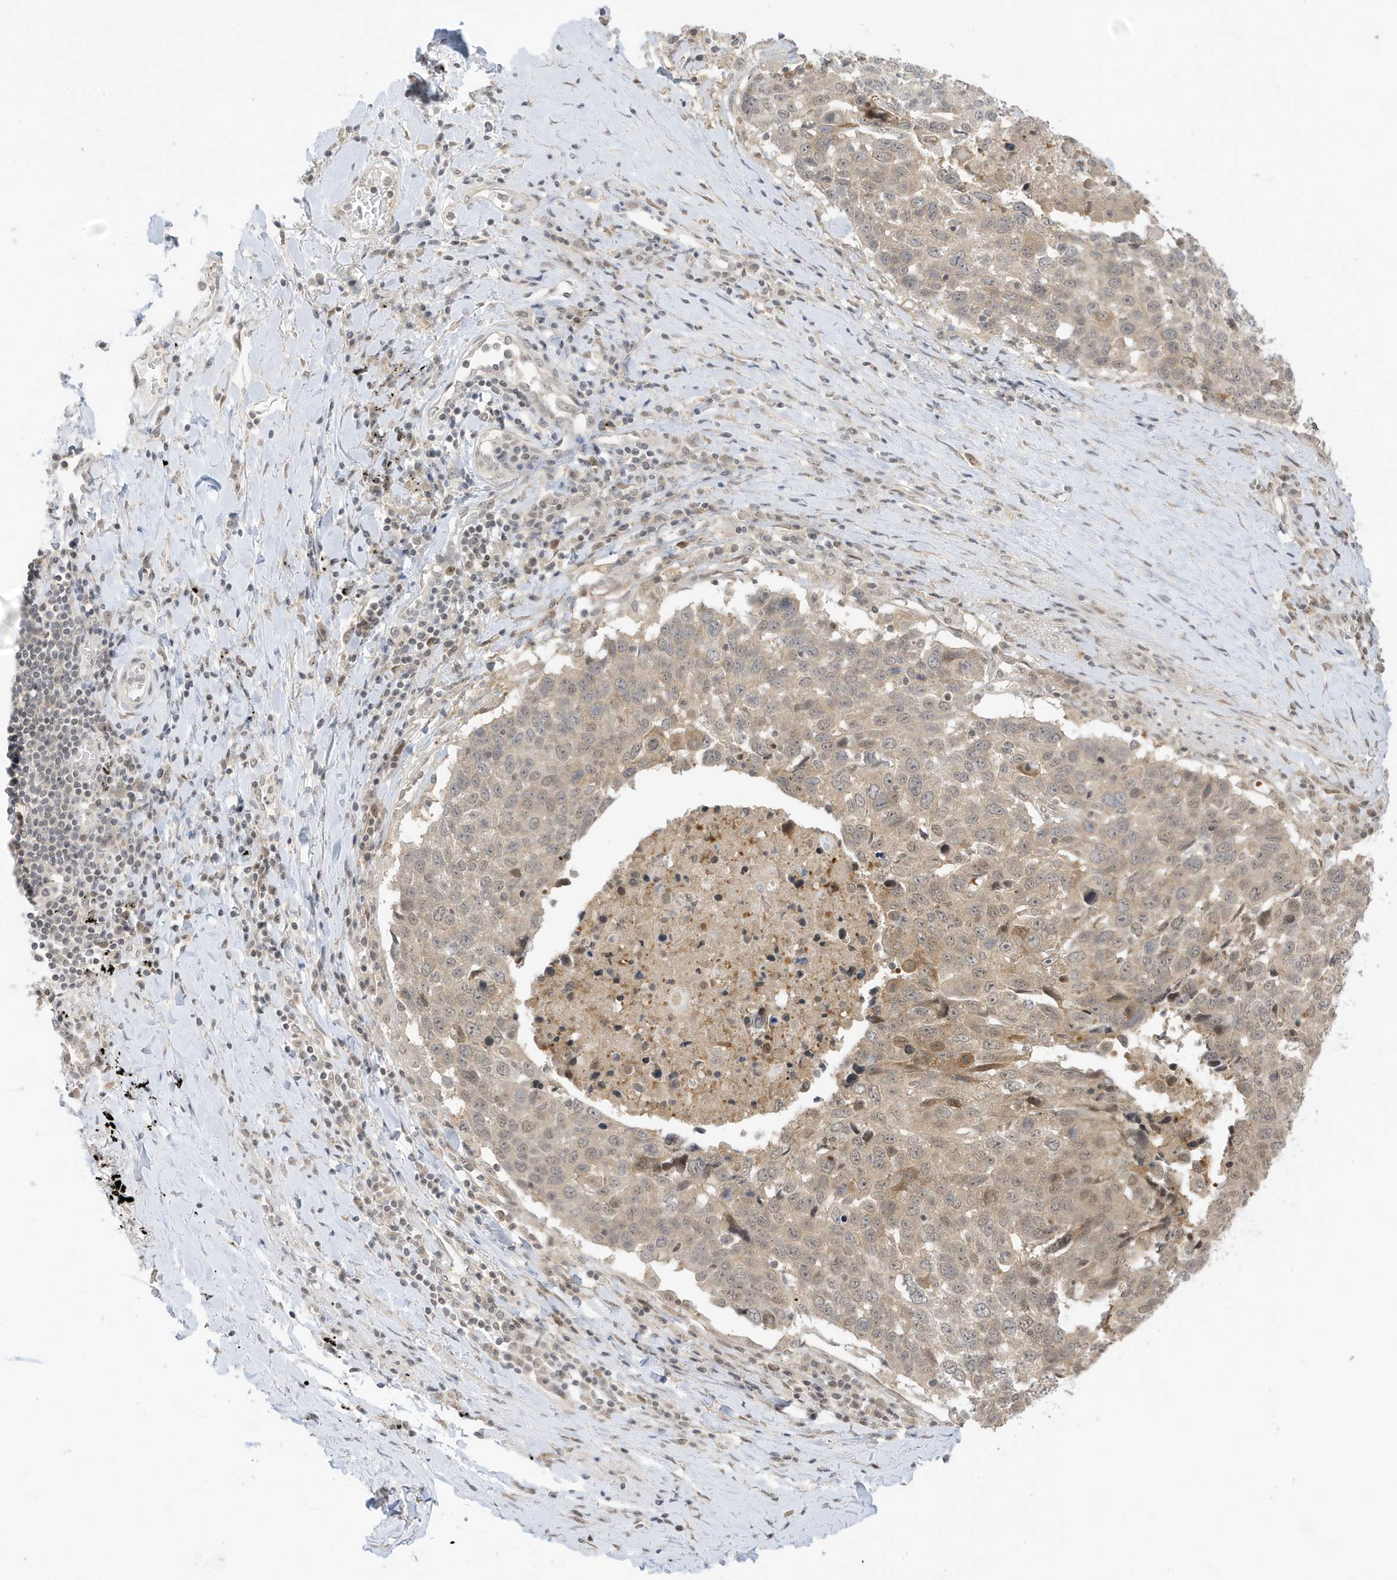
{"staining": {"intensity": "weak", "quantity": ">75%", "location": "cytoplasmic/membranous,nuclear"}, "tissue": "lung cancer", "cell_type": "Tumor cells", "image_type": "cancer", "snomed": [{"axis": "morphology", "description": "Squamous cell carcinoma, NOS"}, {"axis": "topography", "description": "Lung"}], "caption": "Brown immunohistochemical staining in human lung cancer (squamous cell carcinoma) shows weak cytoplasmic/membranous and nuclear expression in approximately >75% of tumor cells.", "gene": "TAB3", "patient": {"sex": "male", "age": 66}}